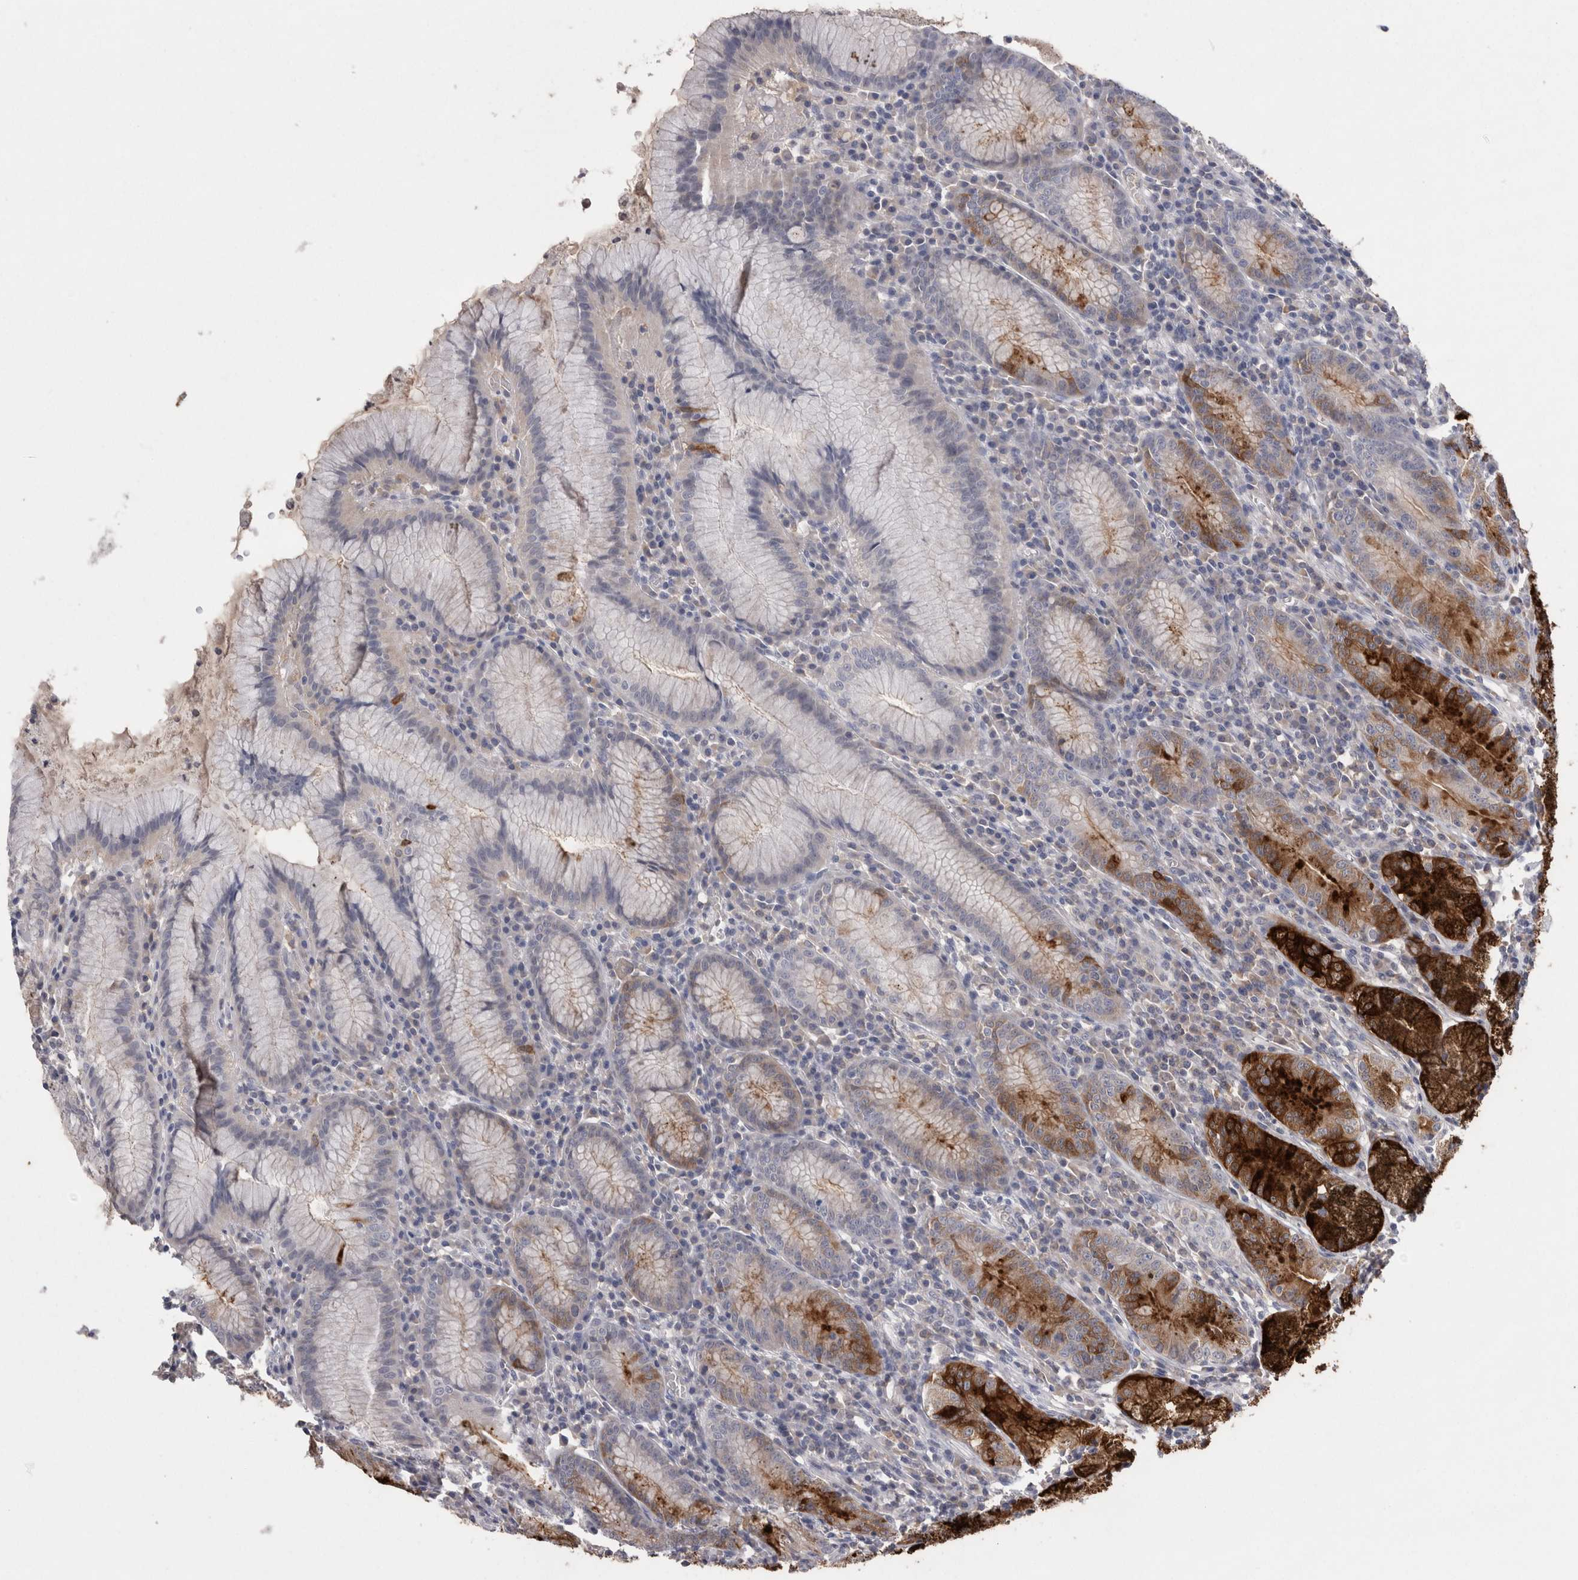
{"staining": {"intensity": "strong", "quantity": "25%-75%", "location": "cytoplasmic/membranous"}, "tissue": "stomach", "cell_type": "Glandular cells", "image_type": "normal", "snomed": [{"axis": "morphology", "description": "Normal tissue, NOS"}, {"axis": "topography", "description": "Stomach"}], "caption": "Immunohistochemistry histopathology image of unremarkable stomach: human stomach stained using IHC displays high levels of strong protein expression localized specifically in the cytoplasmic/membranous of glandular cells, appearing as a cytoplasmic/membranous brown color.", "gene": "REG1A", "patient": {"sex": "male", "age": 55}}